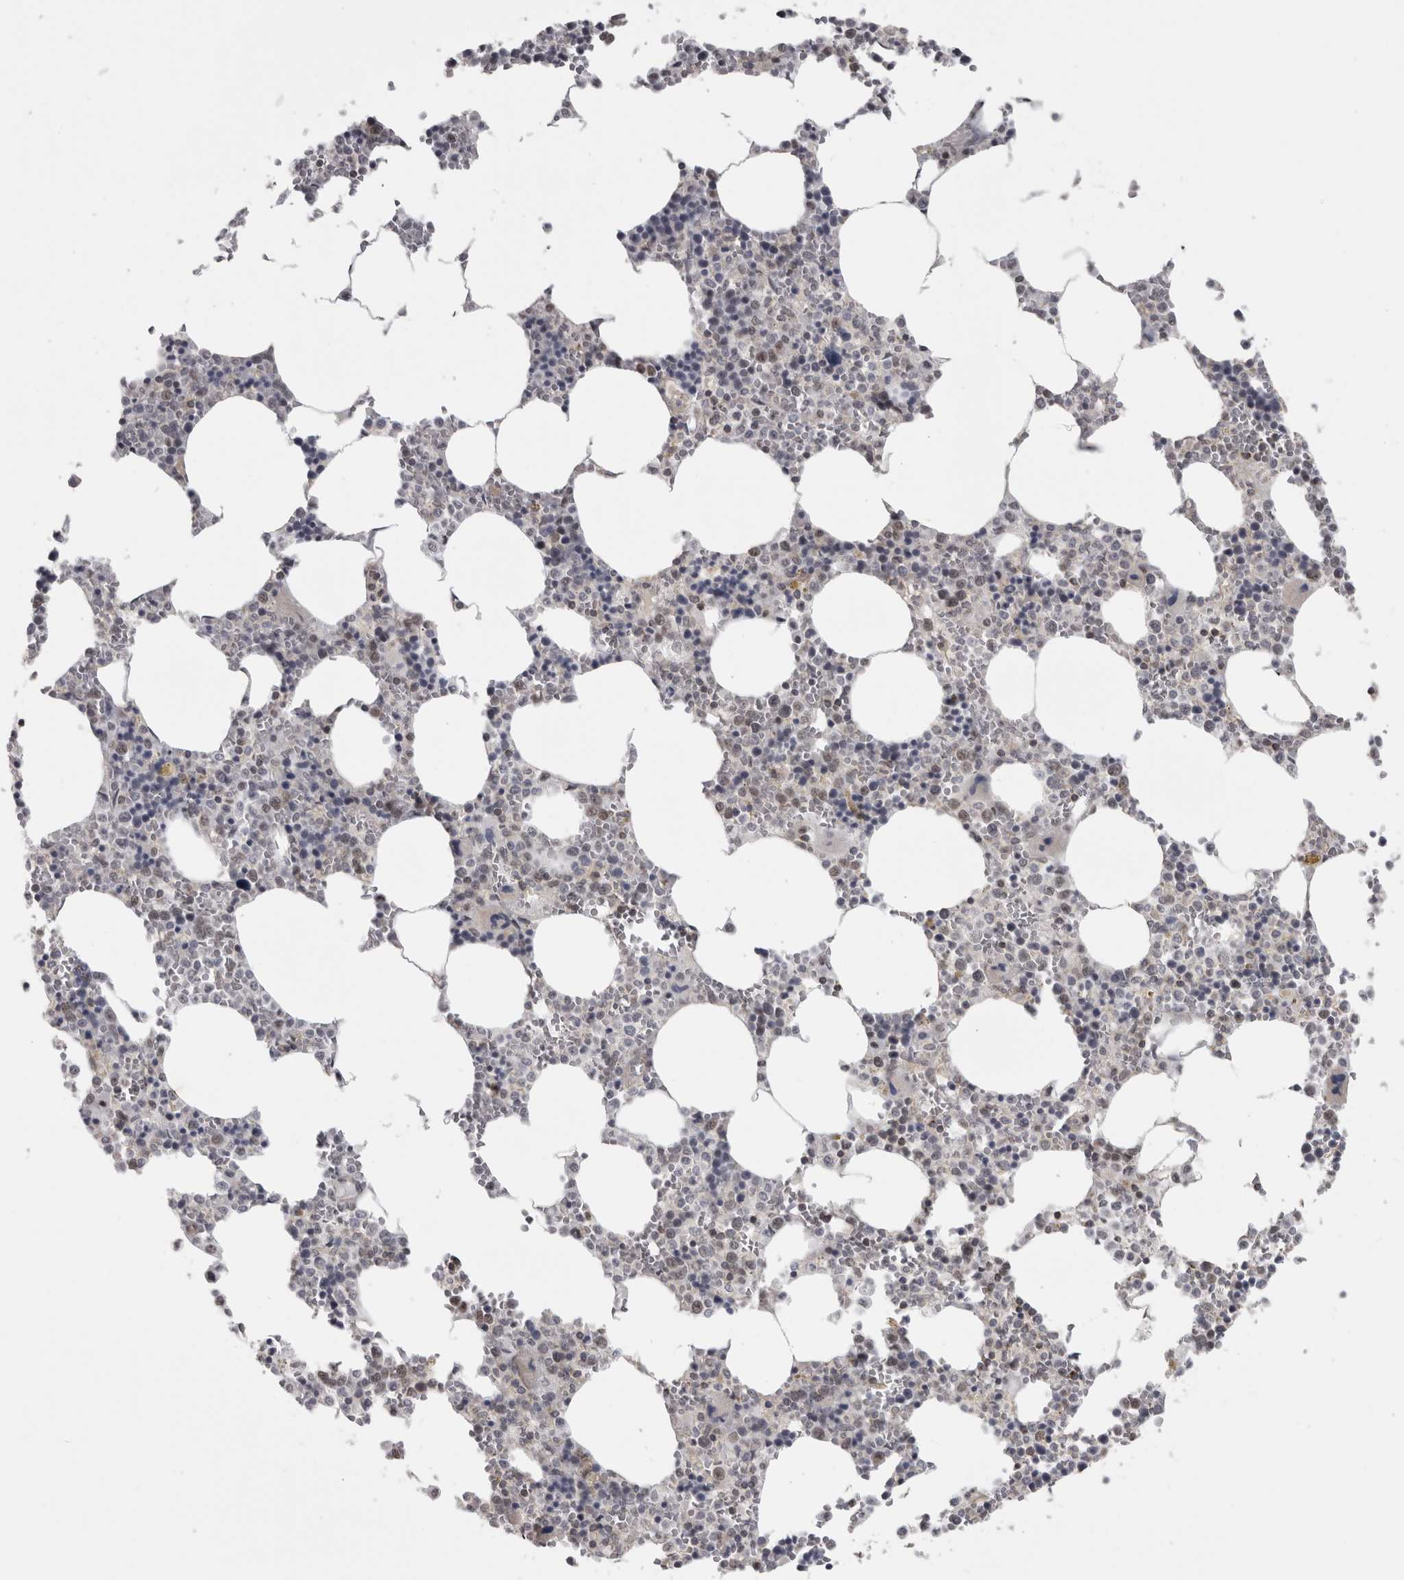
{"staining": {"intensity": "weak", "quantity": "25%-75%", "location": "cytoplasmic/membranous"}, "tissue": "bone marrow", "cell_type": "Hematopoietic cells", "image_type": "normal", "snomed": [{"axis": "morphology", "description": "Normal tissue, NOS"}, {"axis": "topography", "description": "Bone marrow"}], "caption": "A histopathology image of human bone marrow stained for a protein displays weak cytoplasmic/membranous brown staining in hematopoietic cells.", "gene": "PPP1R12B", "patient": {"sex": "male", "age": 70}}